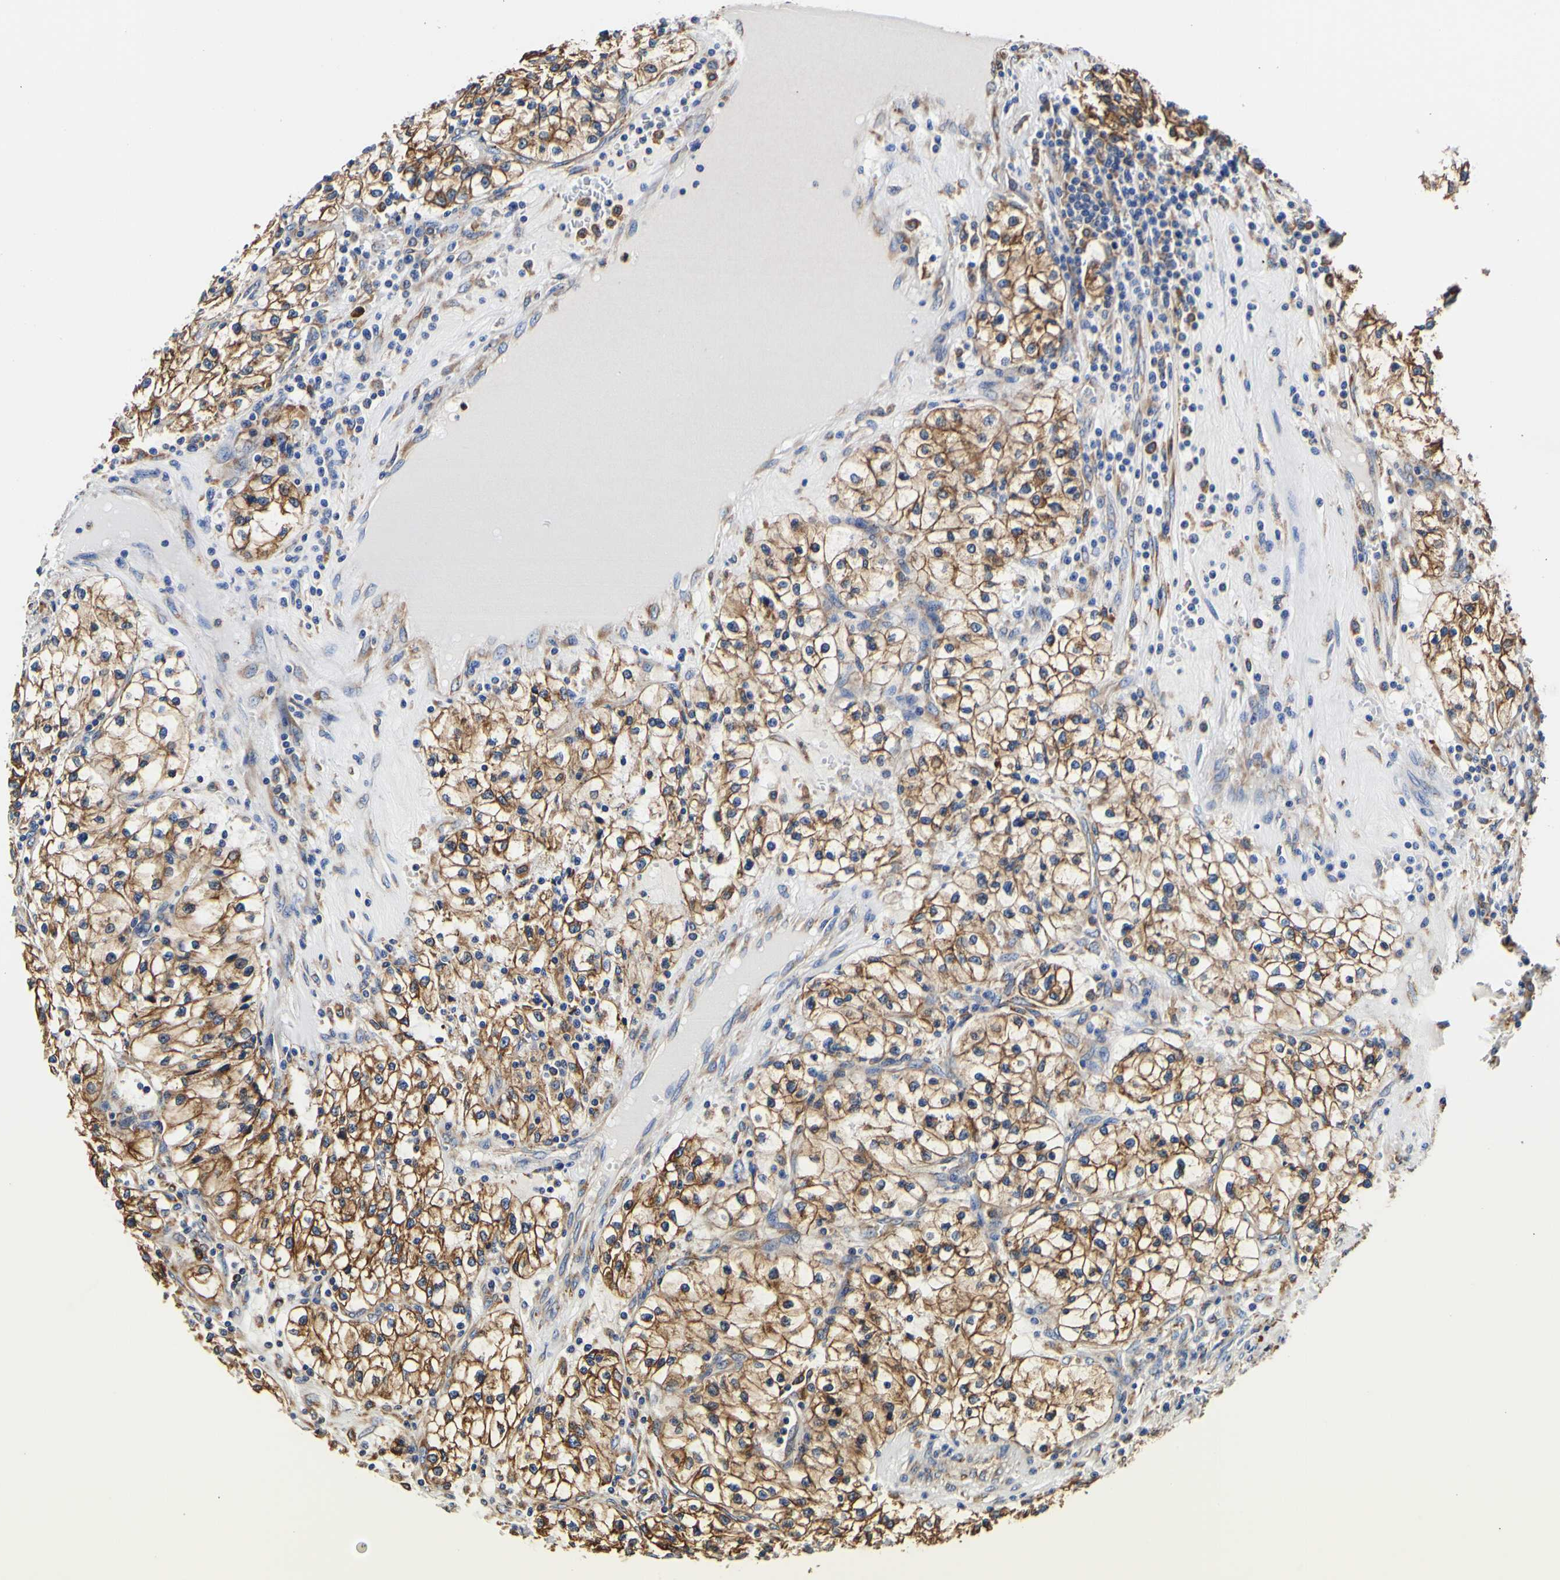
{"staining": {"intensity": "strong", "quantity": ">75%", "location": "cytoplasmic/membranous"}, "tissue": "renal cancer", "cell_type": "Tumor cells", "image_type": "cancer", "snomed": [{"axis": "morphology", "description": "Adenocarcinoma, NOS"}, {"axis": "topography", "description": "Kidney"}], "caption": "Brown immunohistochemical staining in adenocarcinoma (renal) reveals strong cytoplasmic/membranous expression in about >75% of tumor cells.", "gene": "P4HB", "patient": {"sex": "female", "age": 57}}